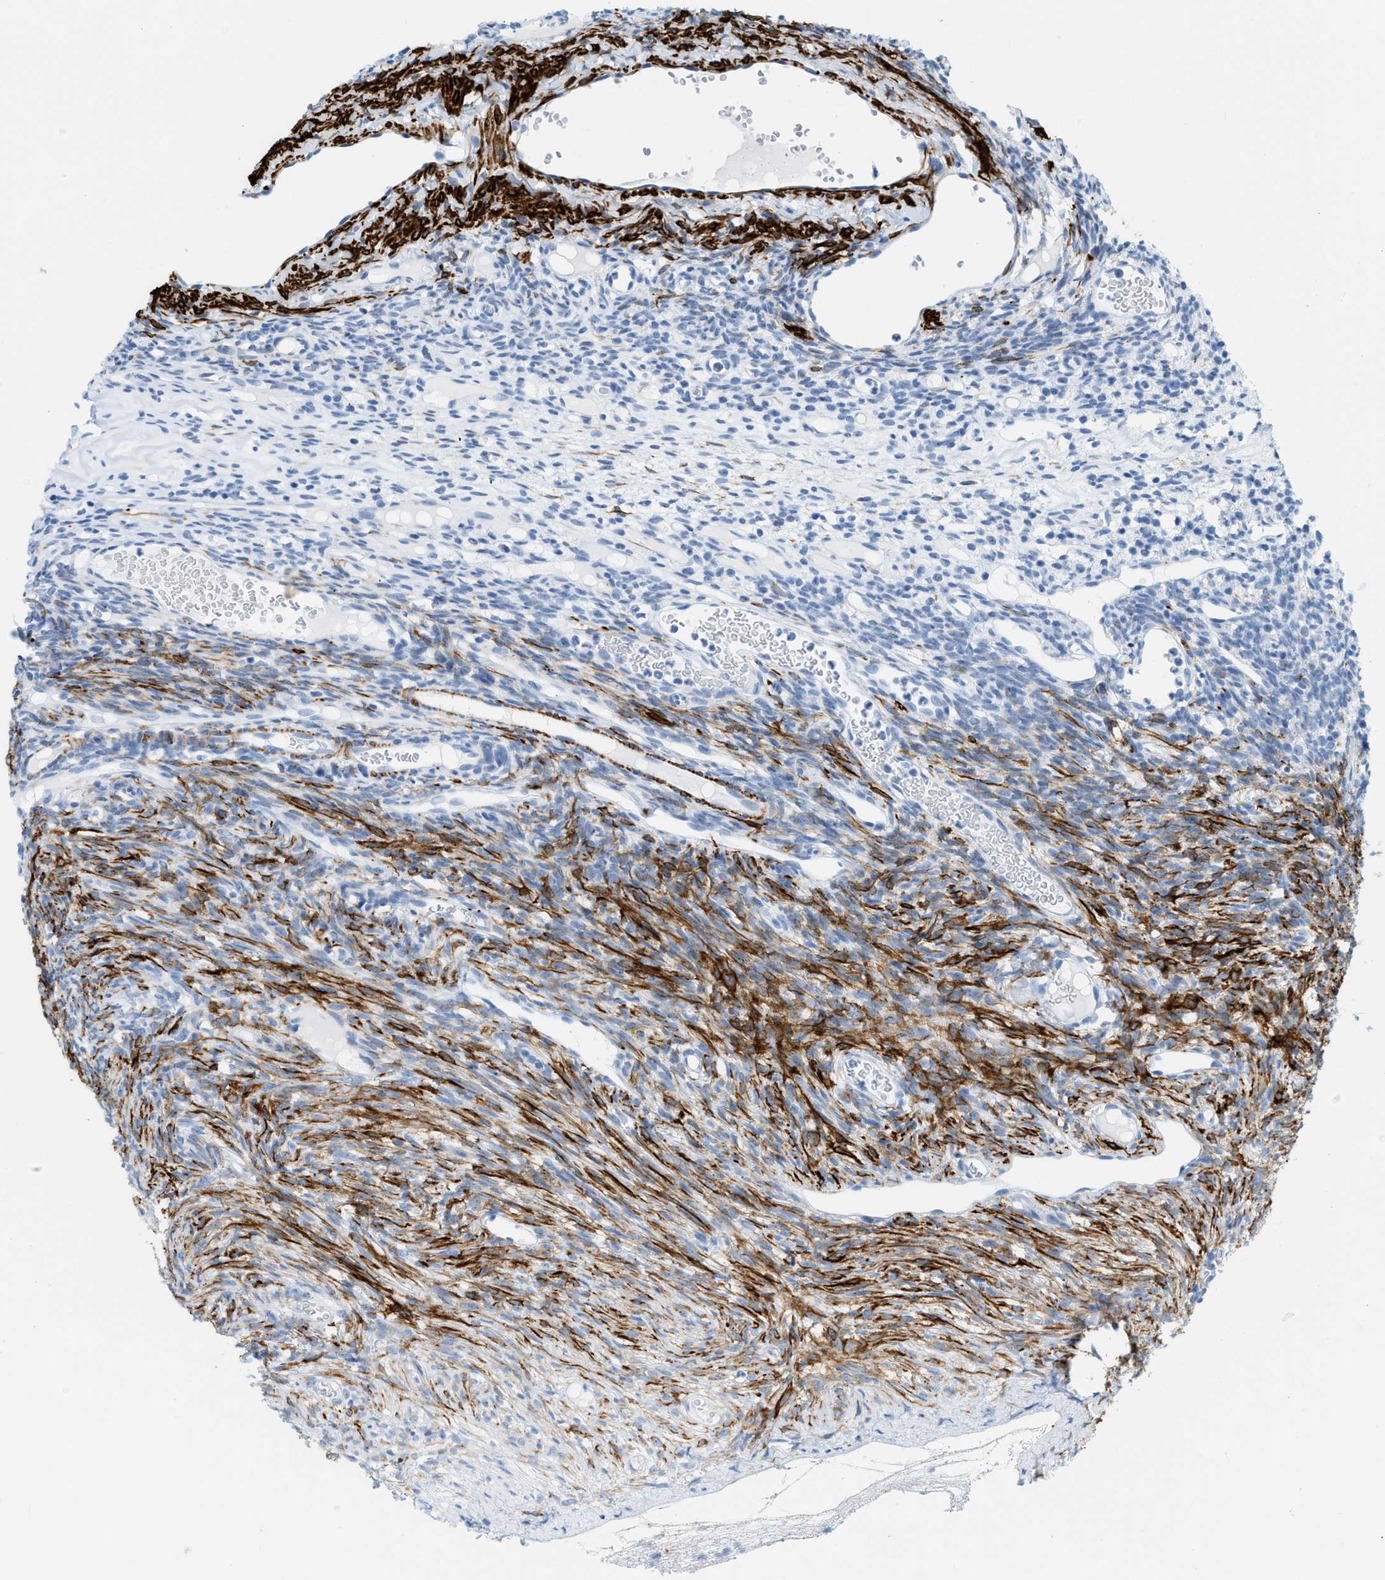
{"staining": {"intensity": "negative", "quantity": "none", "location": "none"}, "tissue": "ovary", "cell_type": "Follicle cells", "image_type": "normal", "snomed": [{"axis": "morphology", "description": "Normal tissue, NOS"}, {"axis": "topography", "description": "Ovary"}], "caption": "Follicle cells are negative for brown protein staining in normal ovary. The staining is performed using DAB brown chromogen with nuclei counter-stained in using hematoxylin.", "gene": "DES", "patient": {"sex": "female", "age": 33}}